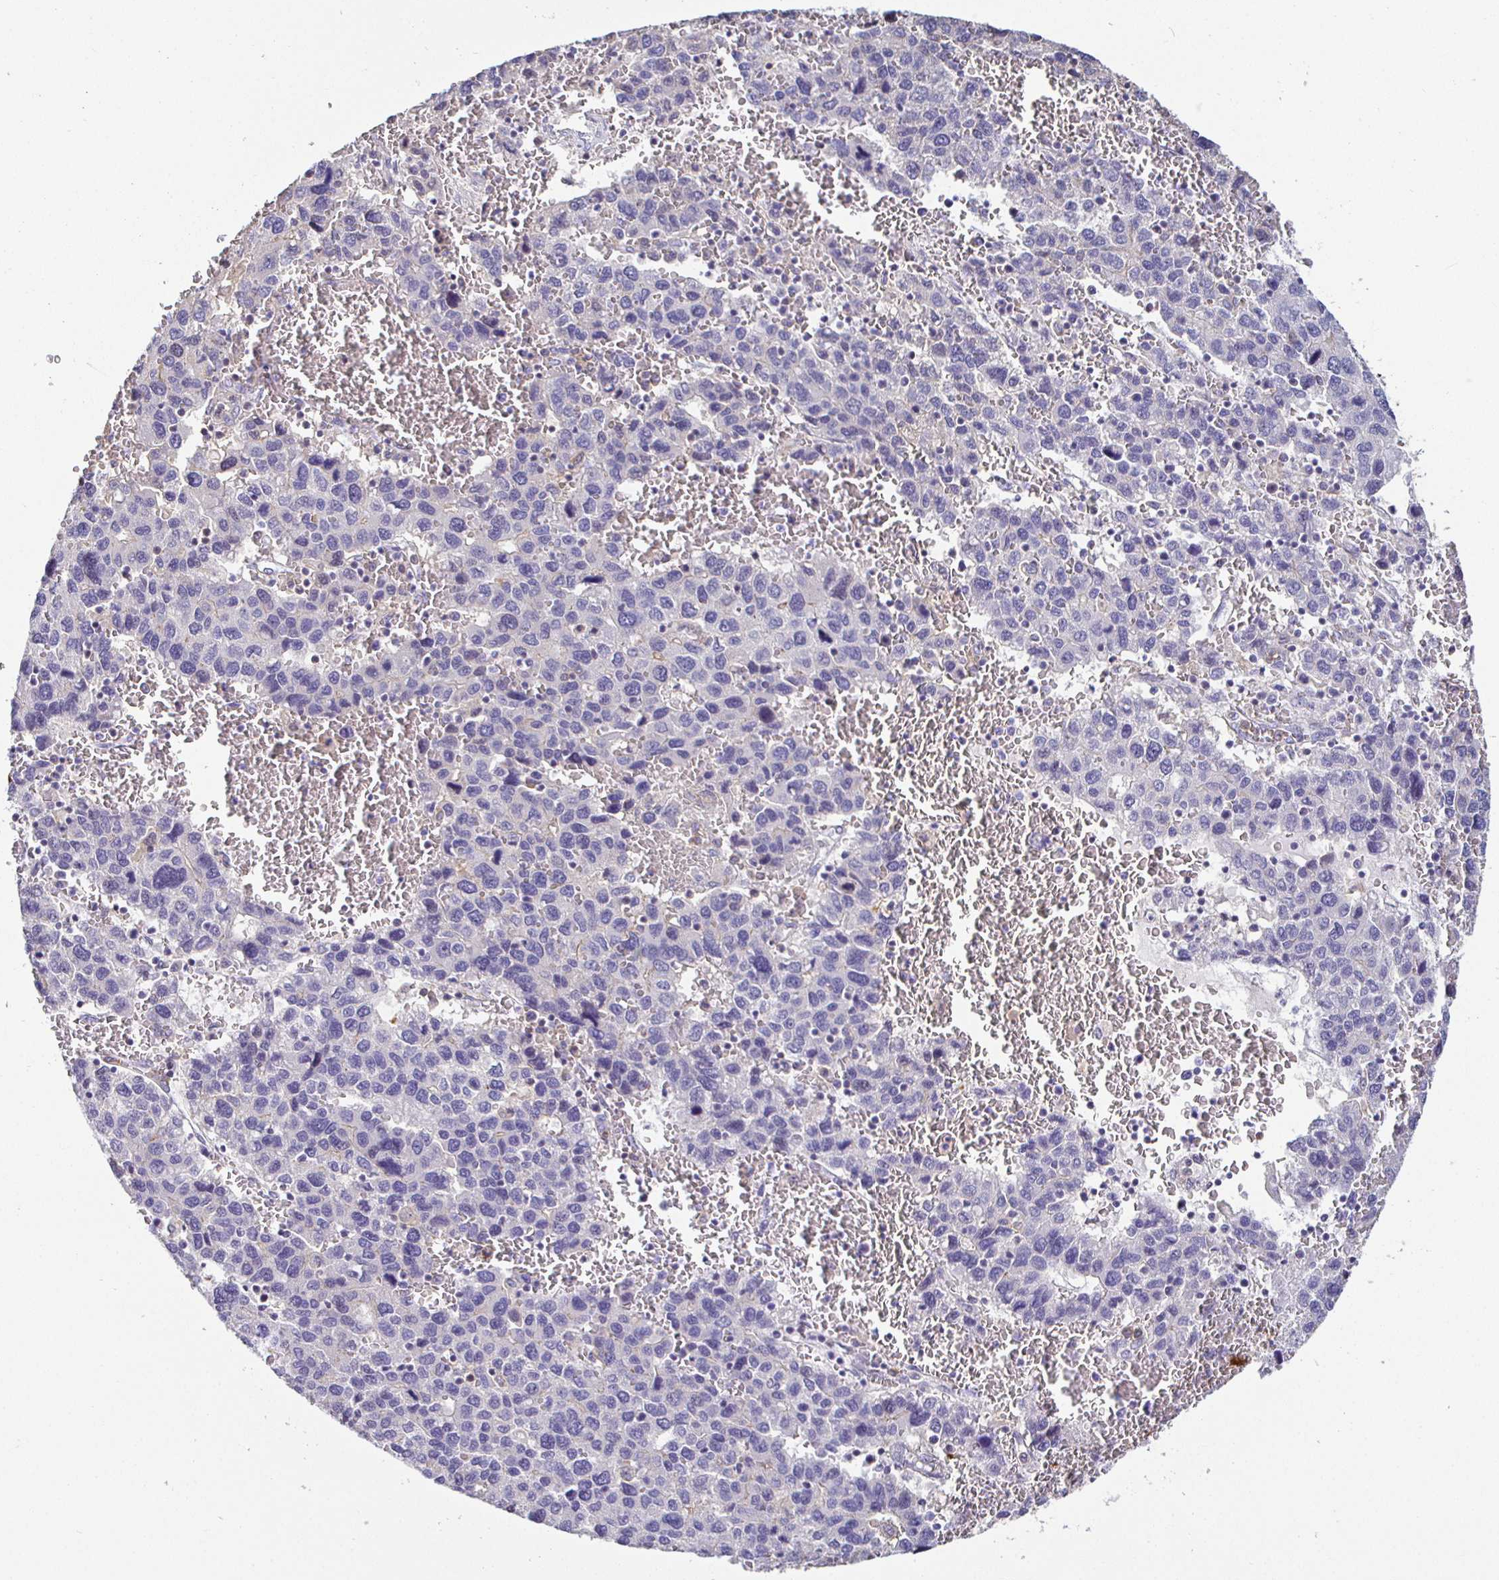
{"staining": {"intensity": "negative", "quantity": "none", "location": "none"}, "tissue": "liver cancer", "cell_type": "Tumor cells", "image_type": "cancer", "snomed": [{"axis": "morphology", "description": "Carcinoma, Hepatocellular, NOS"}, {"axis": "topography", "description": "Liver"}], "caption": "Tumor cells are negative for protein expression in human liver cancer.", "gene": "SIRPA", "patient": {"sex": "male", "age": 69}}